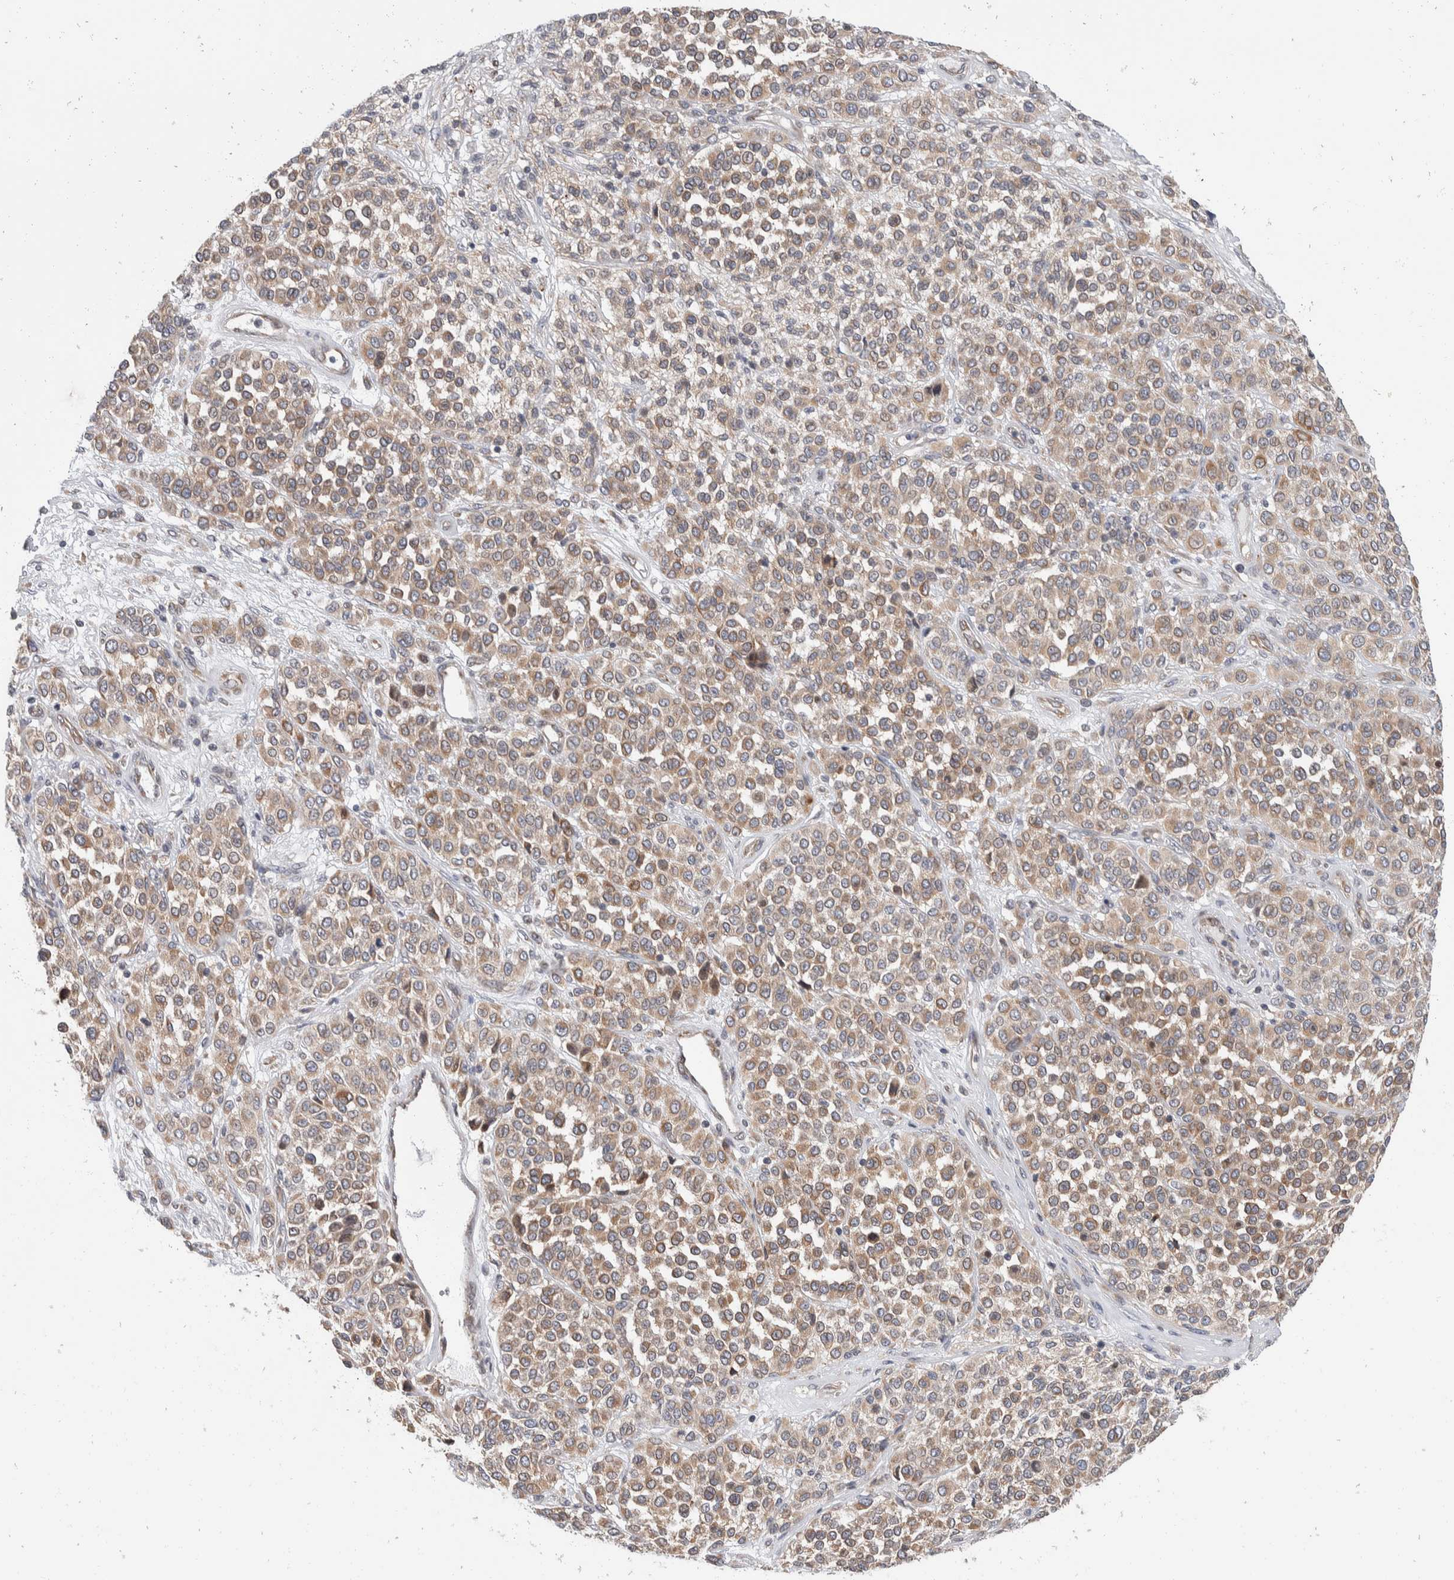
{"staining": {"intensity": "moderate", "quantity": ">75%", "location": "cytoplasmic/membranous"}, "tissue": "melanoma", "cell_type": "Tumor cells", "image_type": "cancer", "snomed": [{"axis": "morphology", "description": "Malignant melanoma, Metastatic site"}, {"axis": "topography", "description": "Pancreas"}], "caption": "Protein positivity by immunohistochemistry (IHC) demonstrates moderate cytoplasmic/membranous expression in approximately >75% of tumor cells in malignant melanoma (metastatic site).", "gene": "TMEM245", "patient": {"sex": "female", "age": 30}}